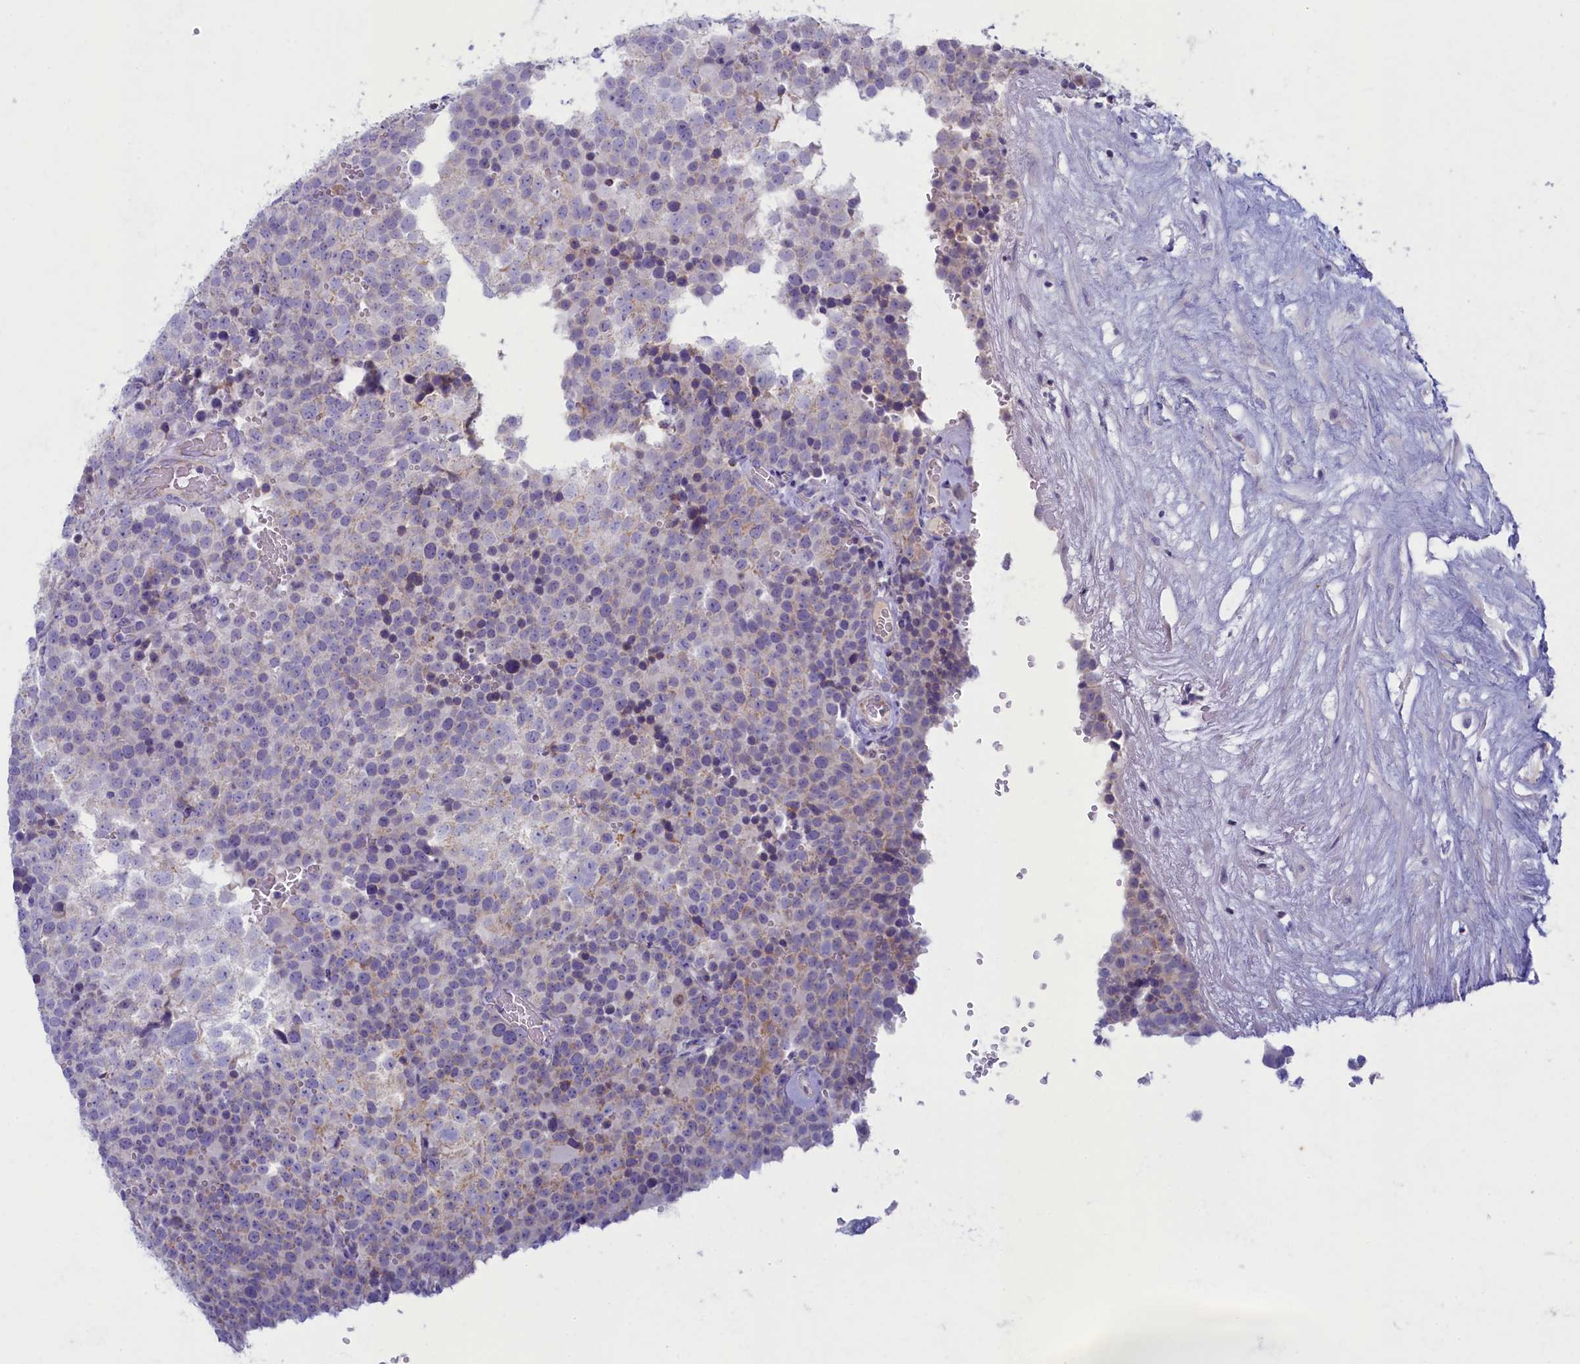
{"staining": {"intensity": "negative", "quantity": "none", "location": "none"}, "tissue": "testis cancer", "cell_type": "Tumor cells", "image_type": "cancer", "snomed": [{"axis": "morphology", "description": "Seminoma, NOS"}, {"axis": "topography", "description": "Testis"}], "caption": "A photomicrograph of testis cancer stained for a protein shows no brown staining in tumor cells.", "gene": "OCIAD2", "patient": {"sex": "male", "age": 71}}